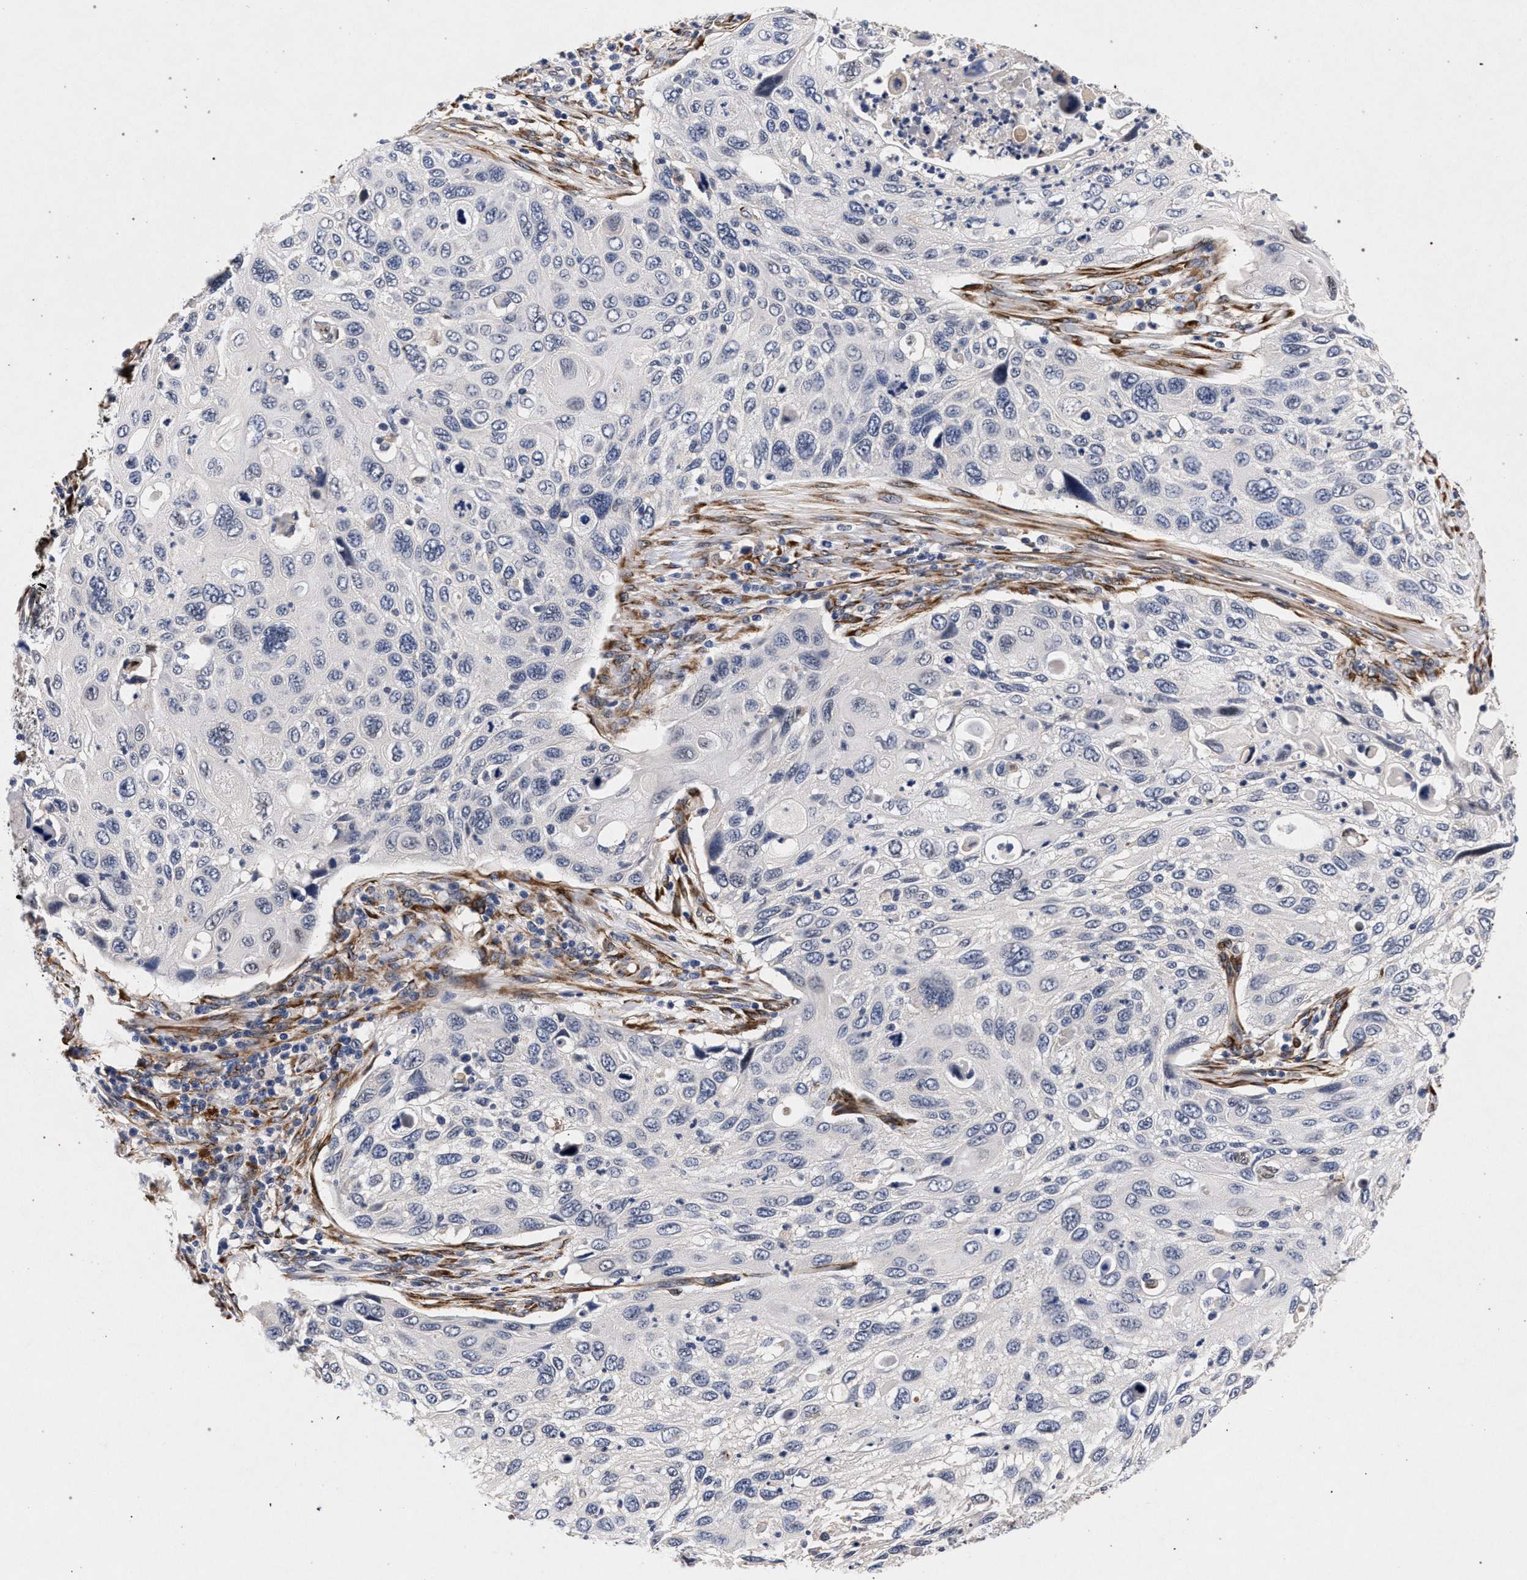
{"staining": {"intensity": "negative", "quantity": "none", "location": "none"}, "tissue": "cervical cancer", "cell_type": "Tumor cells", "image_type": "cancer", "snomed": [{"axis": "morphology", "description": "Squamous cell carcinoma, NOS"}, {"axis": "topography", "description": "Cervix"}], "caption": "A high-resolution micrograph shows IHC staining of cervical cancer (squamous cell carcinoma), which displays no significant staining in tumor cells.", "gene": "NEK7", "patient": {"sex": "female", "age": 70}}